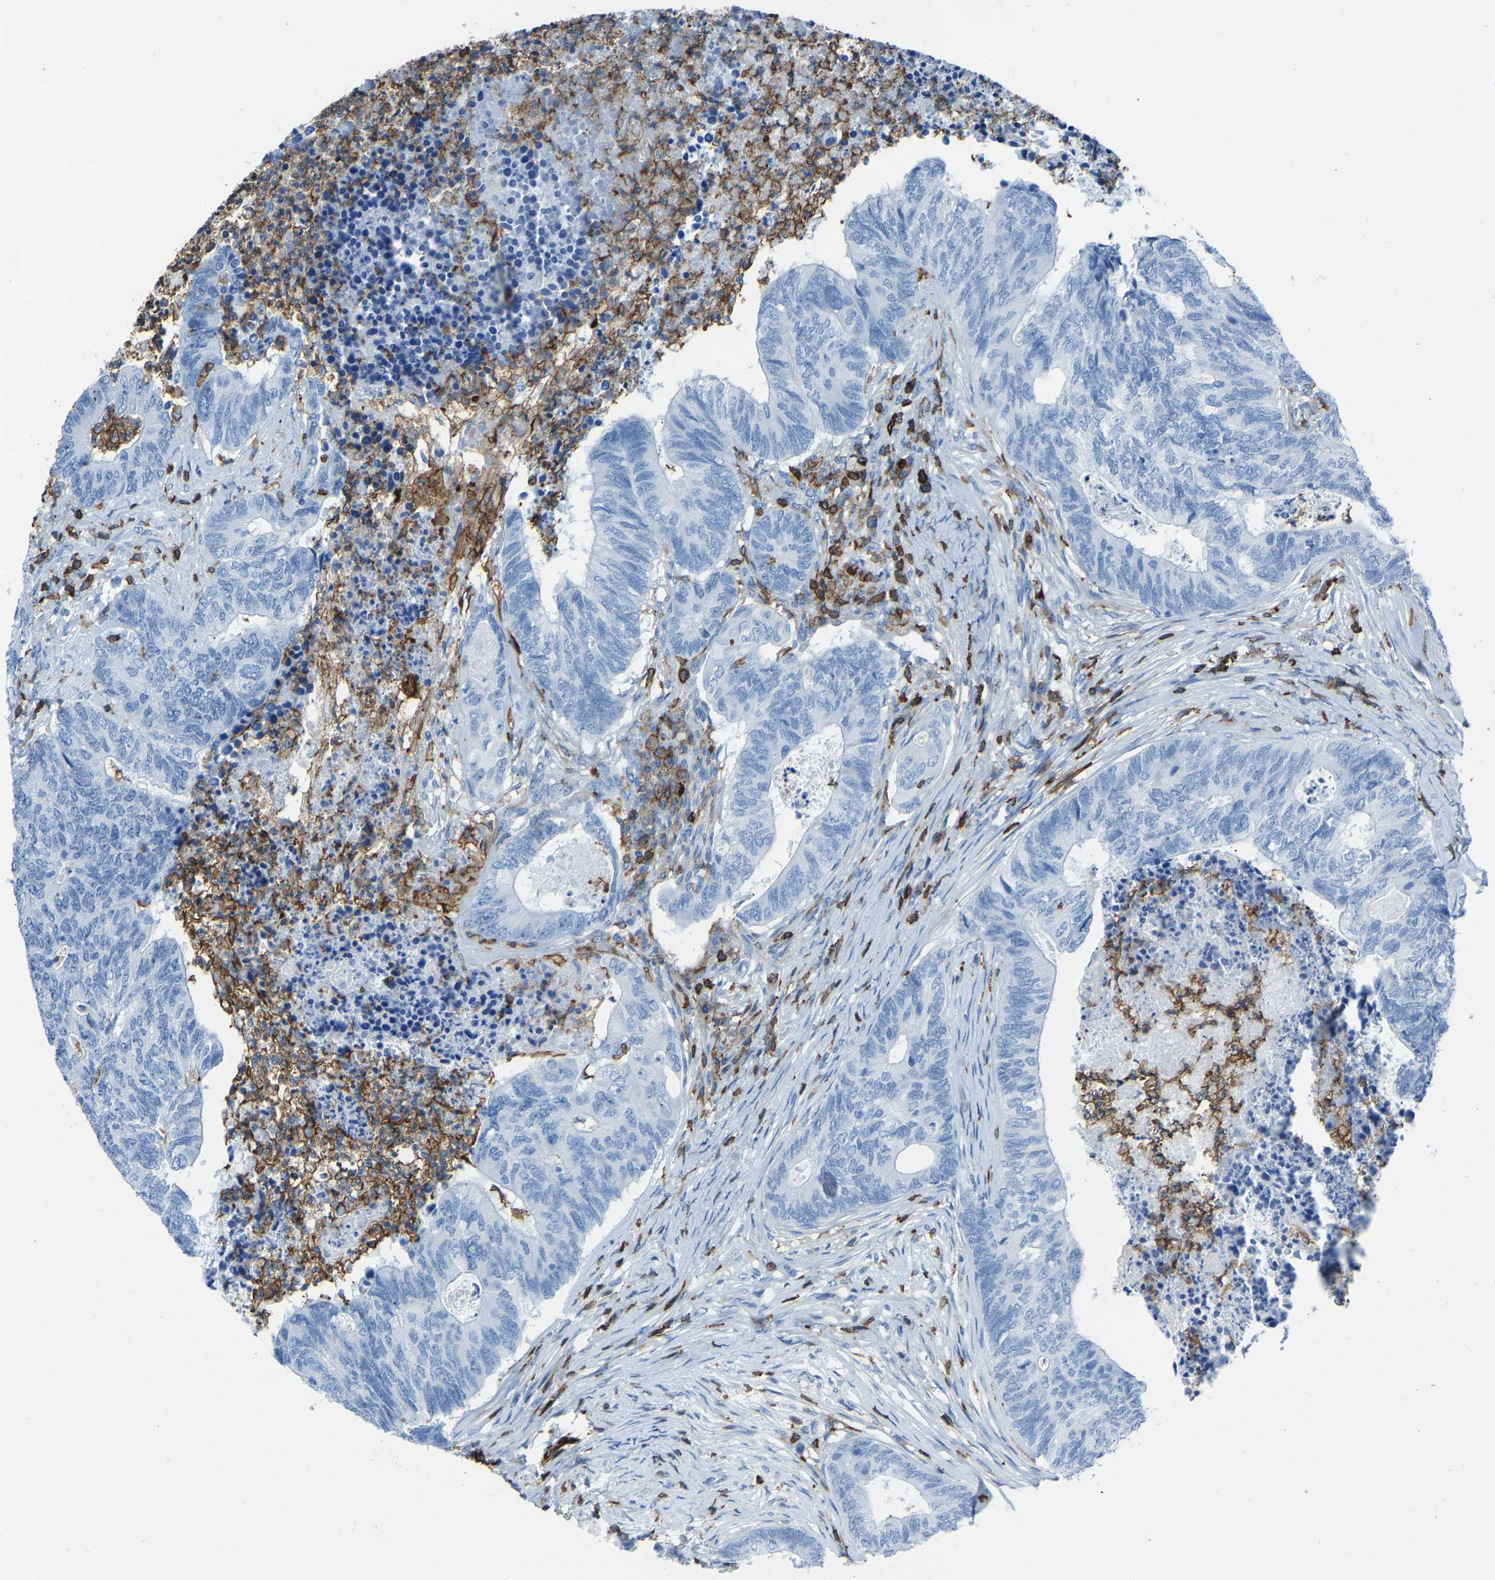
{"staining": {"intensity": "negative", "quantity": "none", "location": "none"}, "tissue": "colorectal cancer", "cell_type": "Tumor cells", "image_type": "cancer", "snomed": [{"axis": "morphology", "description": "Adenocarcinoma, NOS"}, {"axis": "topography", "description": "Colon"}], "caption": "A micrograph of colorectal cancer (adenocarcinoma) stained for a protein shows no brown staining in tumor cells. (Brightfield microscopy of DAB (3,3'-diaminobenzidine) immunohistochemistry (IHC) at high magnification).", "gene": "LSP1", "patient": {"sex": "female", "age": 67}}